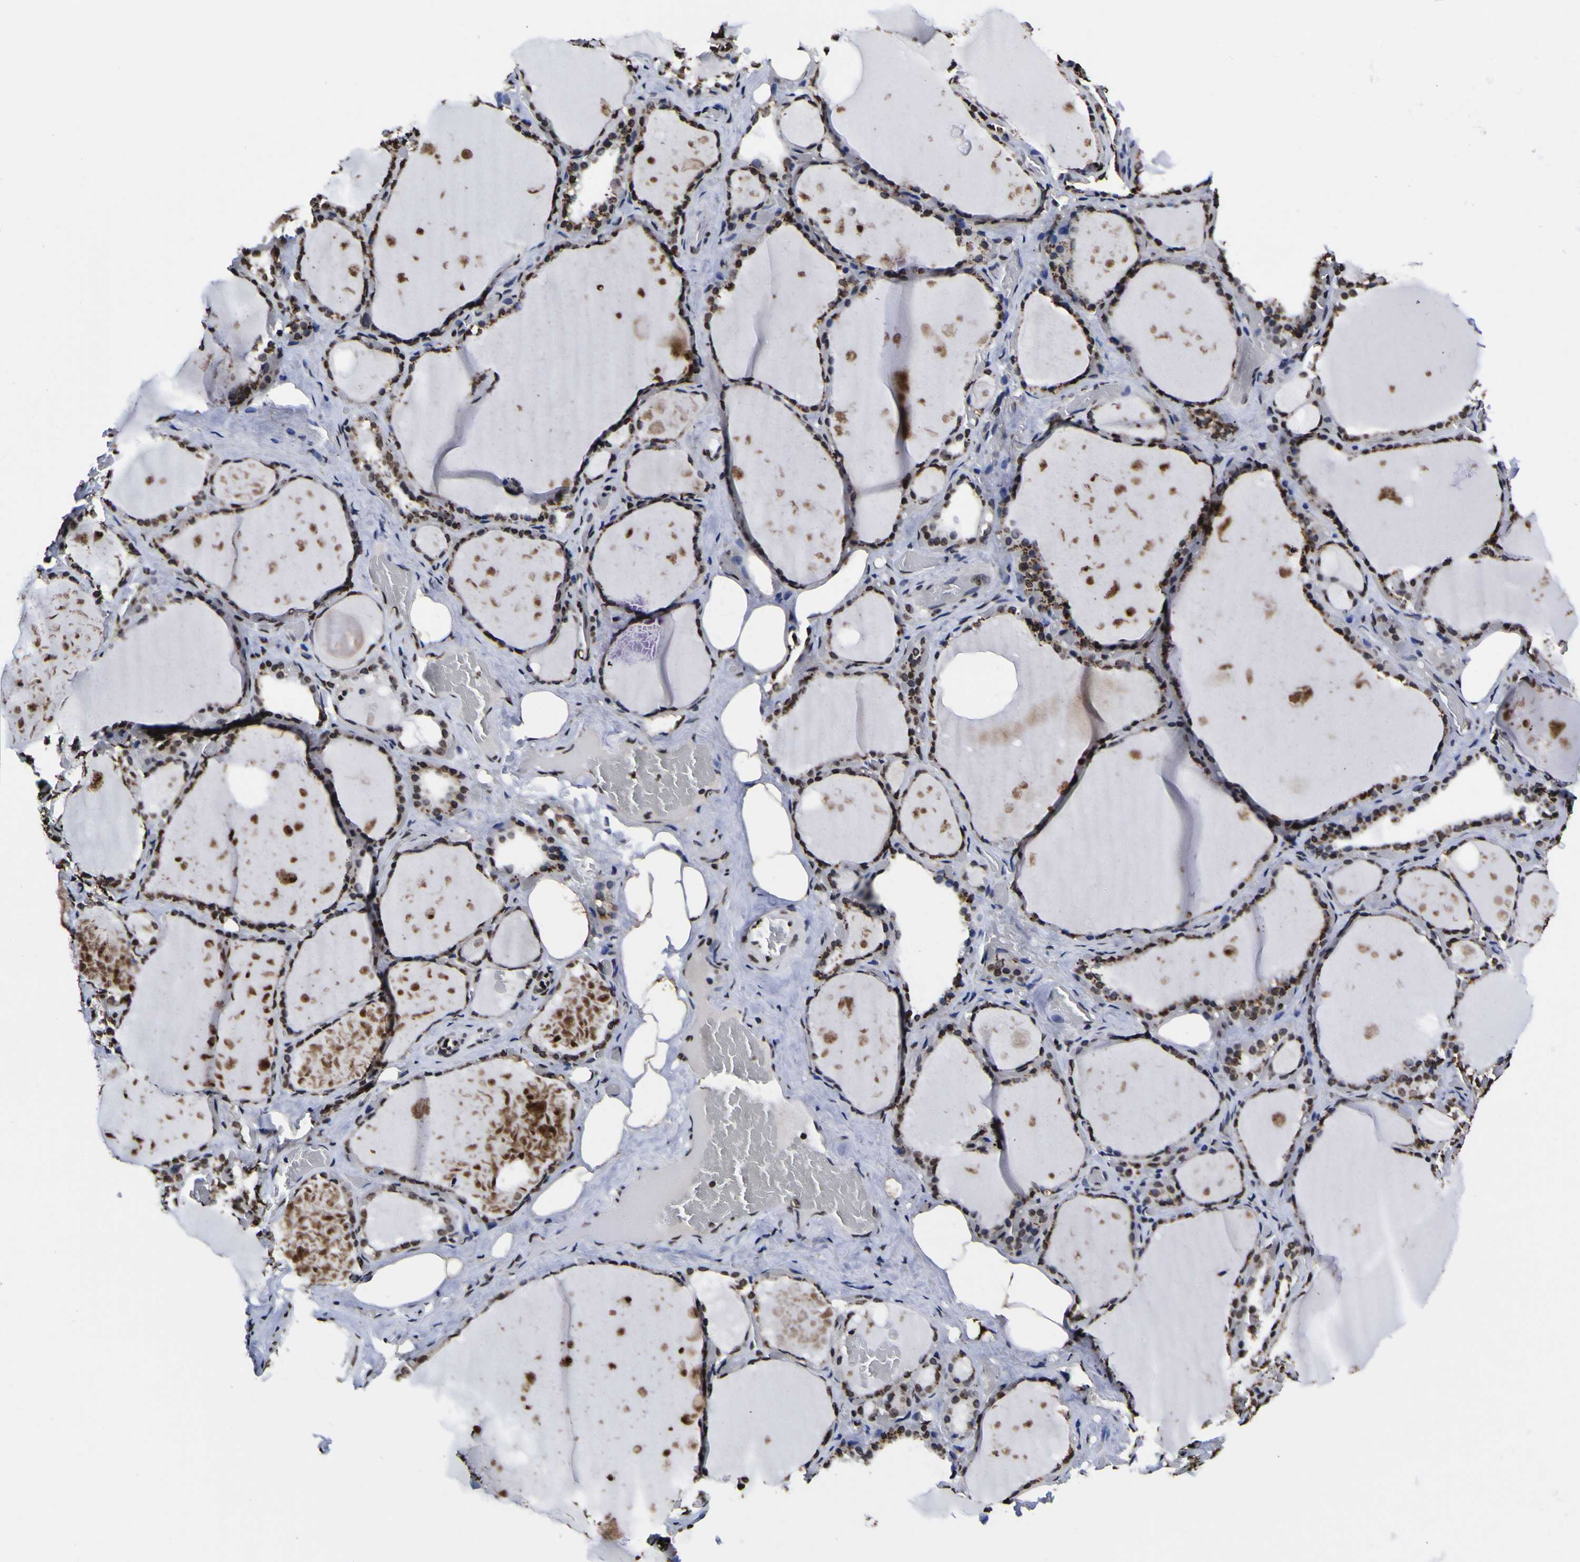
{"staining": {"intensity": "strong", "quantity": ">75%", "location": "nuclear"}, "tissue": "thyroid gland", "cell_type": "Glandular cells", "image_type": "normal", "snomed": [{"axis": "morphology", "description": "Normal tissue, NOS"}, {"axis": "topography", "description": "Thyroid gland"}], "caption": "Immunohistochemistry (IHC) staining of benign thyroid gland, which displays high levels of strong nuclear staining in approximately >75% of glandular cells indicating strong nuclear protein positivity. The staining was performed using DAB (brown) for protein detection and nuclei were counterstained in hematoxylin (blue).", "gene": "PIAS1", "patient": {"sex": "male", "age": 61}}